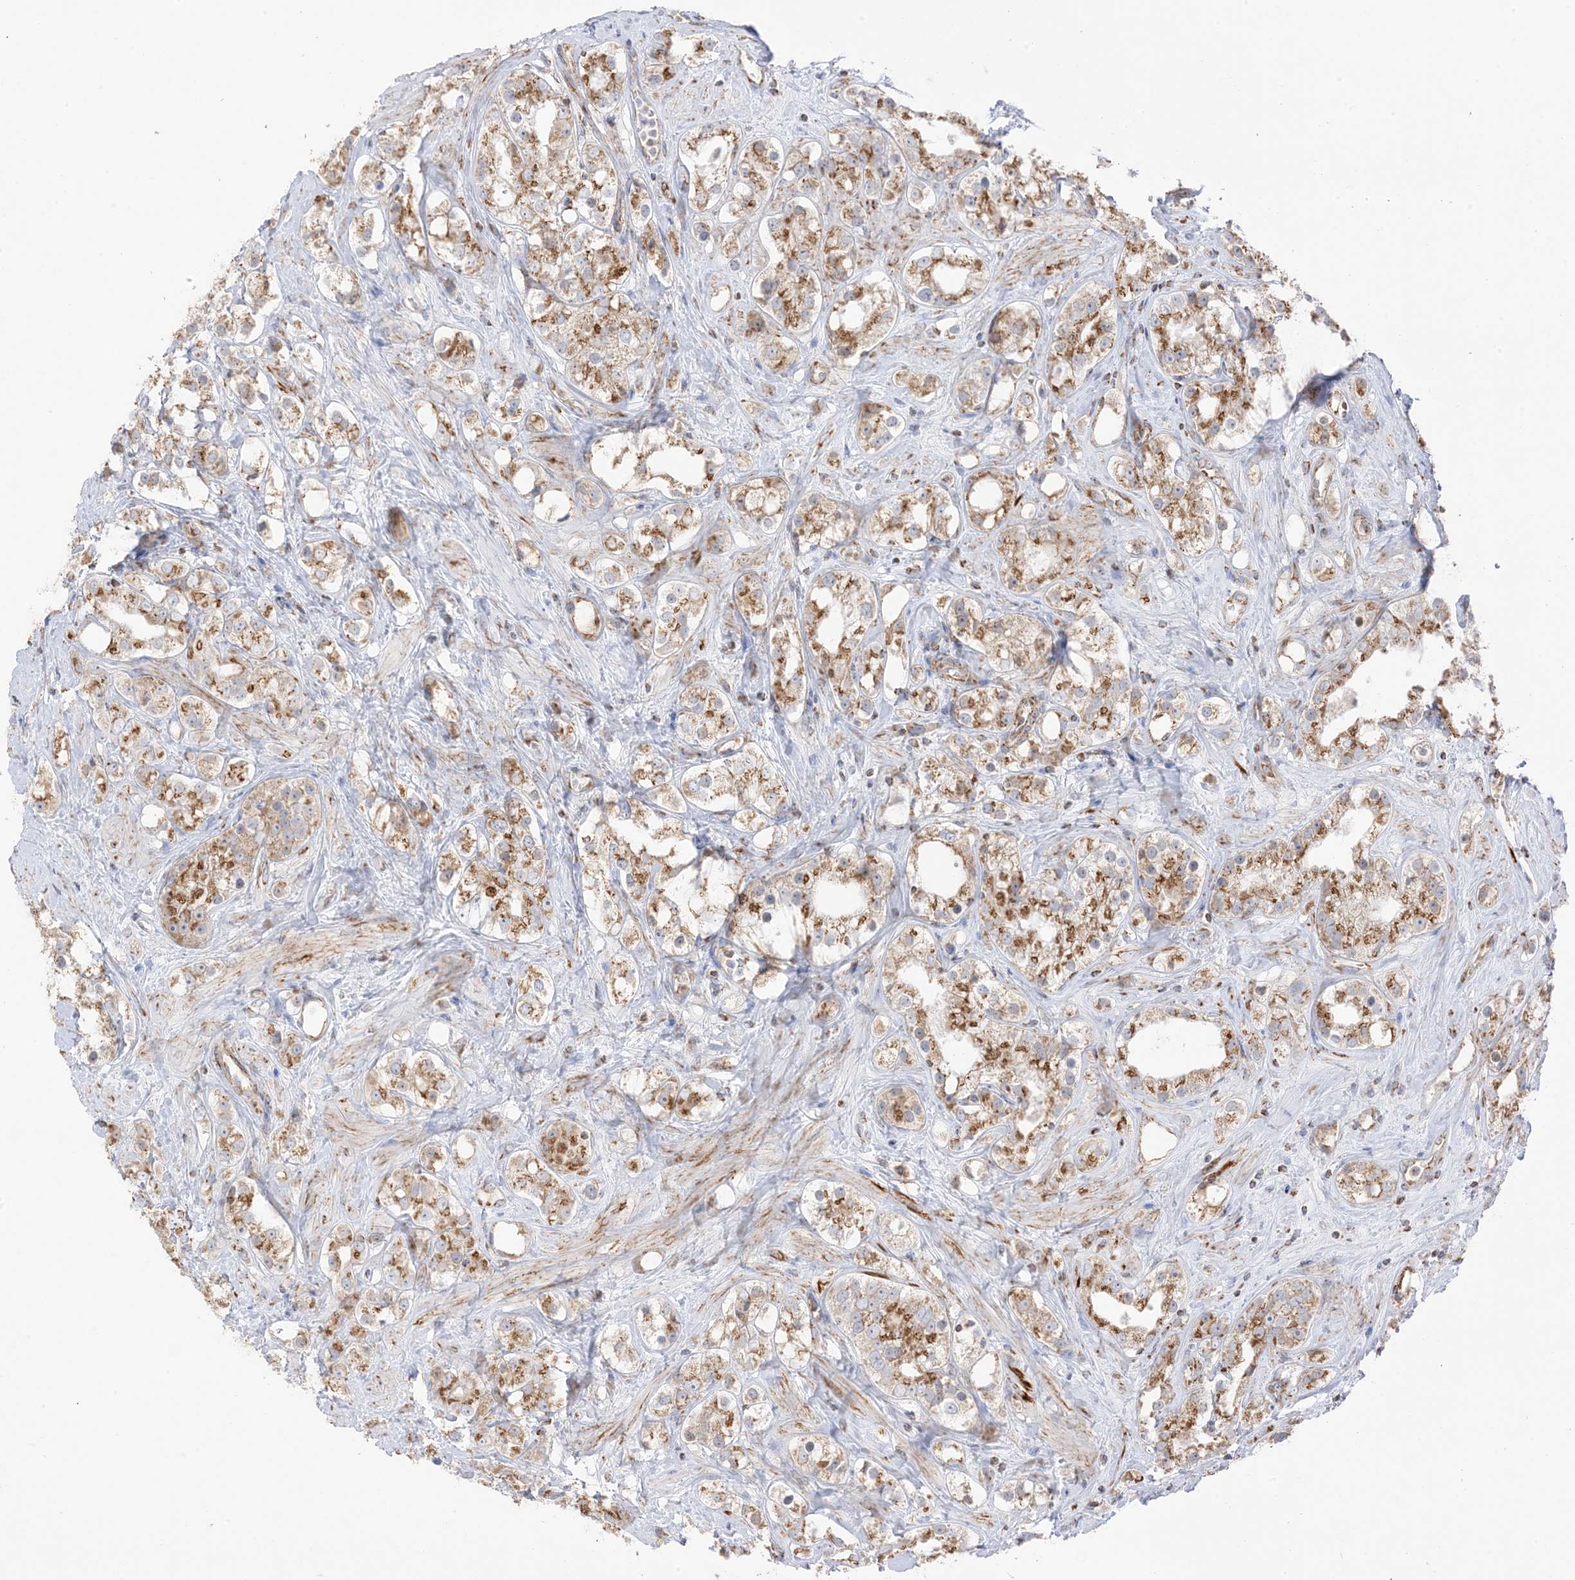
{"staining": {"intensity": "moderate", "quantity": ">75%", "location": "cytoplasmic/membranous"}, "tissue": "prostate cancer", "cell_type": "Tumor cells", "image_type": "cancer", "snomed": [{"axis": "morphology", "description": "Adenocarcinoma, NOS"}, {"axis": "topography", "description": "Prostate"}], "caption": "A photomicrograph of prostate cancer (adenocarcinoma) stained for a protein displays moderate cytoplasmic/membranous brown staining in tumor cells. (DAB IHC, brown staining for protein, blue staining for nuclei).", "gene": "SLC25A12", "patient": {"sex": "male", "age": 79}}